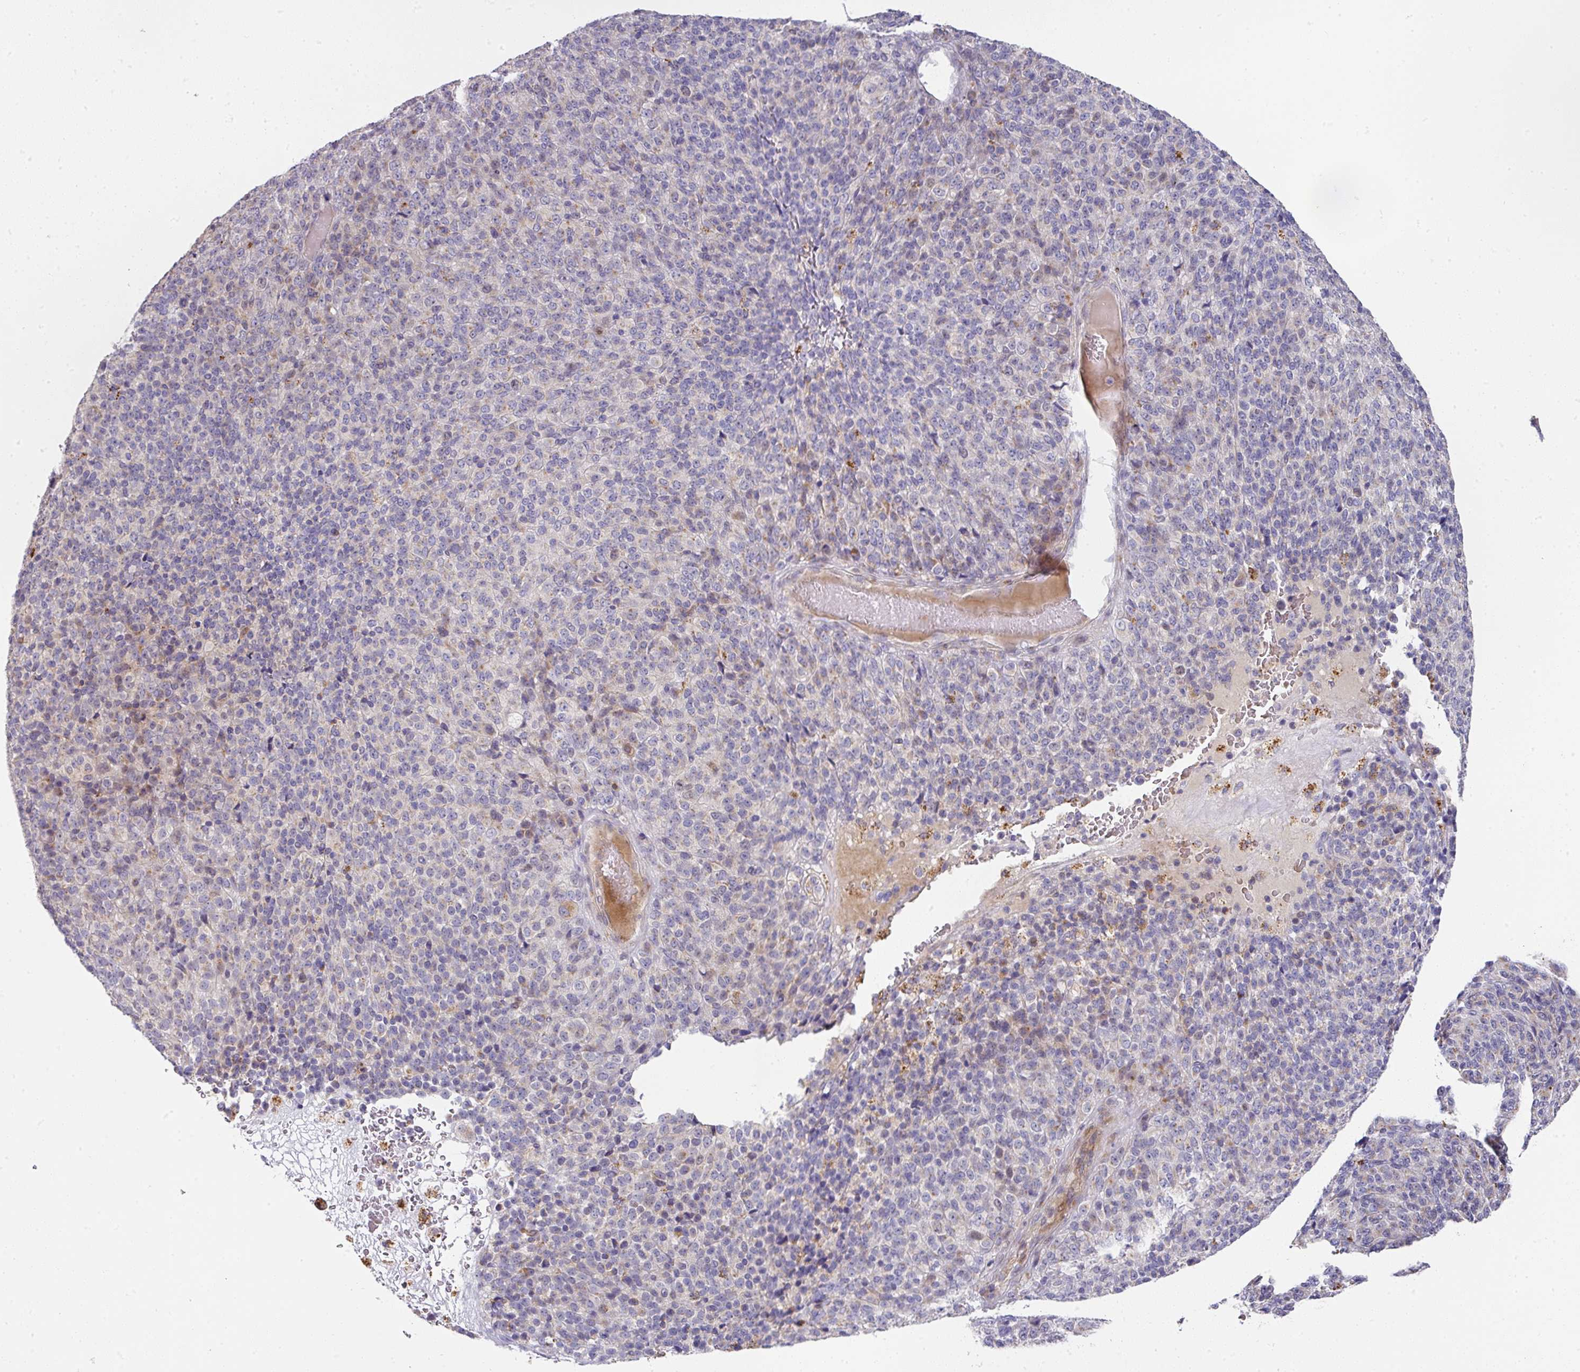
{"staining": {"intensity": "weak", "quantity": "<25%", "location": "cytoplasmic/membranous"}, "tissue": "melanoma", "cell_type": "Tumor cells", "image_type": "cancer", "snomed": [{"axis": "morphology", "description": "Malignant melanoma, Metastatic site"}, {"axis": "topography", "description": "Brain"}], "caption": "Human melanoma stained for a protein using IHC exhibits no positivity in tumor cells.", "gene": "TARM1", "patient": {"sex": "female", "age": 56}}